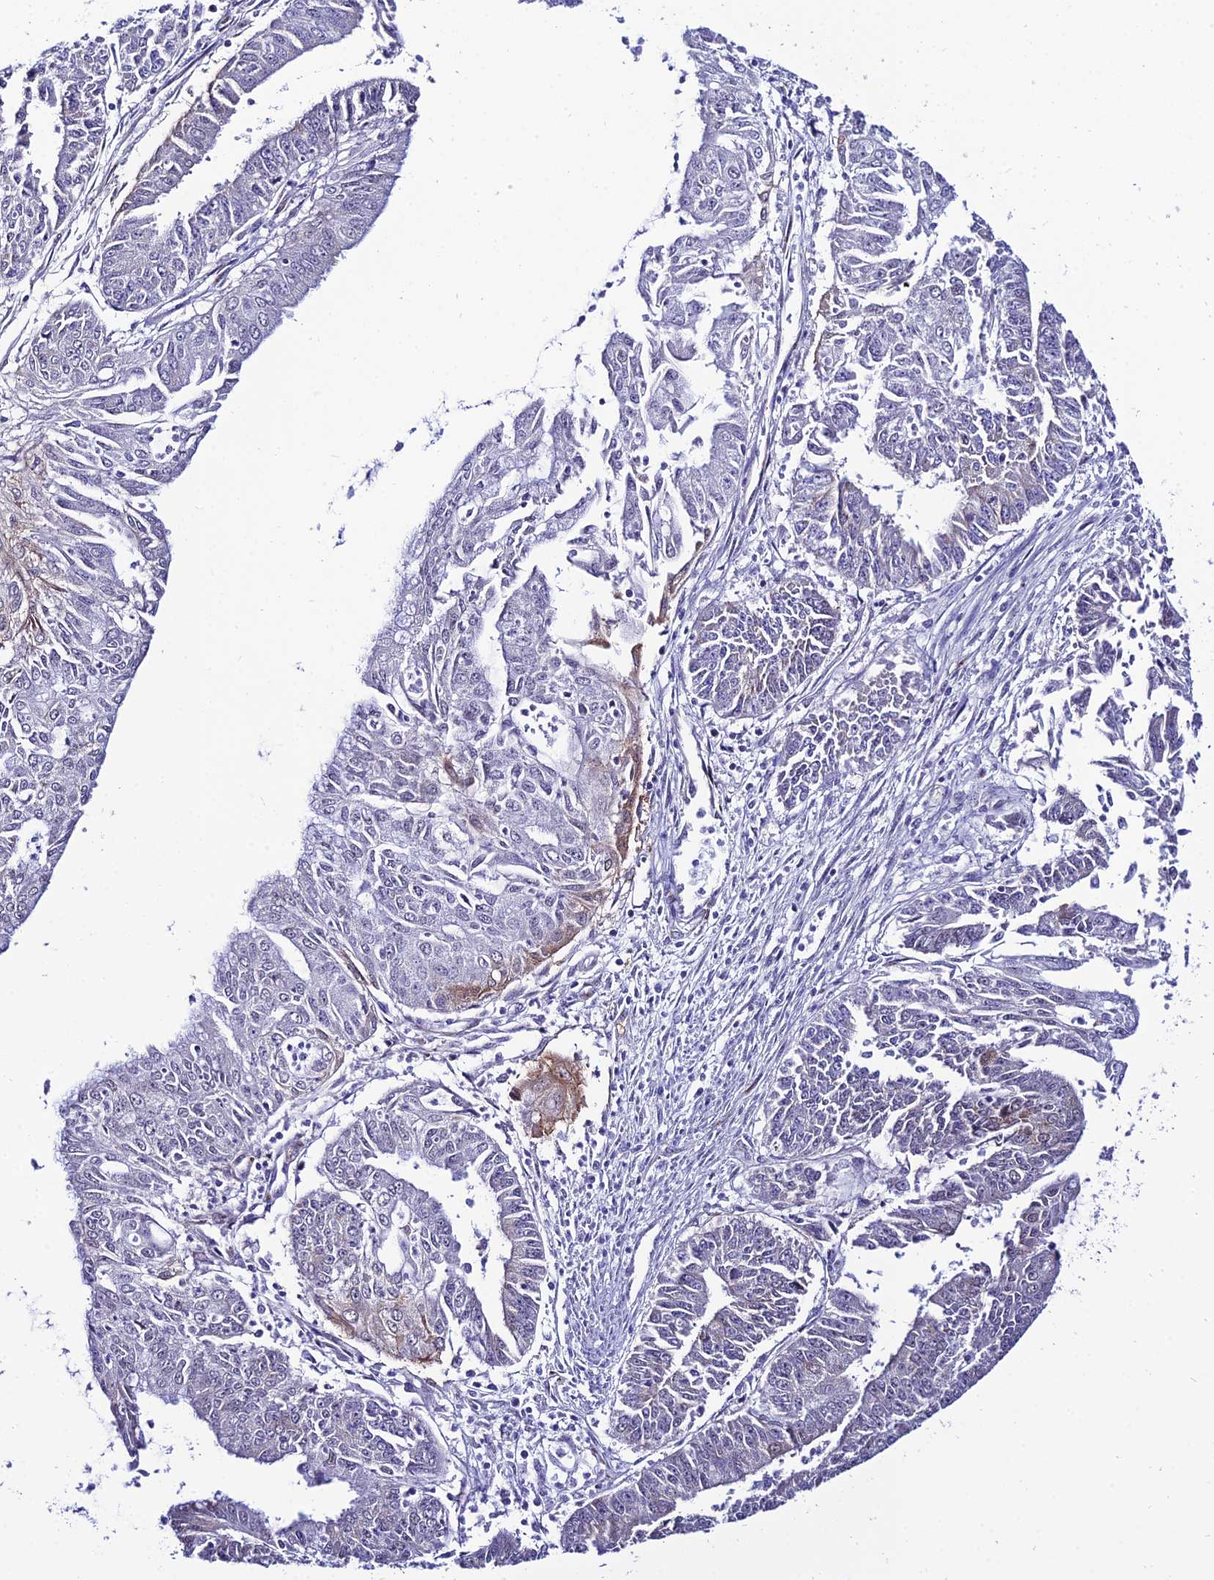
{"staining": {"intensity": "negative", "quantity": "none", "location": "none"}, "tissue": "endometrial cancer", "cell_type": "Tumor cells", "image_type": "cancer", "snomed": [{"axis": "morphology", "description": "Adenocarcinoma, NOS"}, {"axis": "topography", "description": "Endometrium"}], "caption": "Immunohistochemical staining of endometrial cancer exhibits no significant positivity in tumor cells. (Stains: DAB (3,3'-diaminobenzidine) immunohistochemistry with hematoxylin counter stain, Microscopy: brightfield microscopy at high magnification).", "gene": "SYT15", "patient": {"sex": "female", "age": 73}}